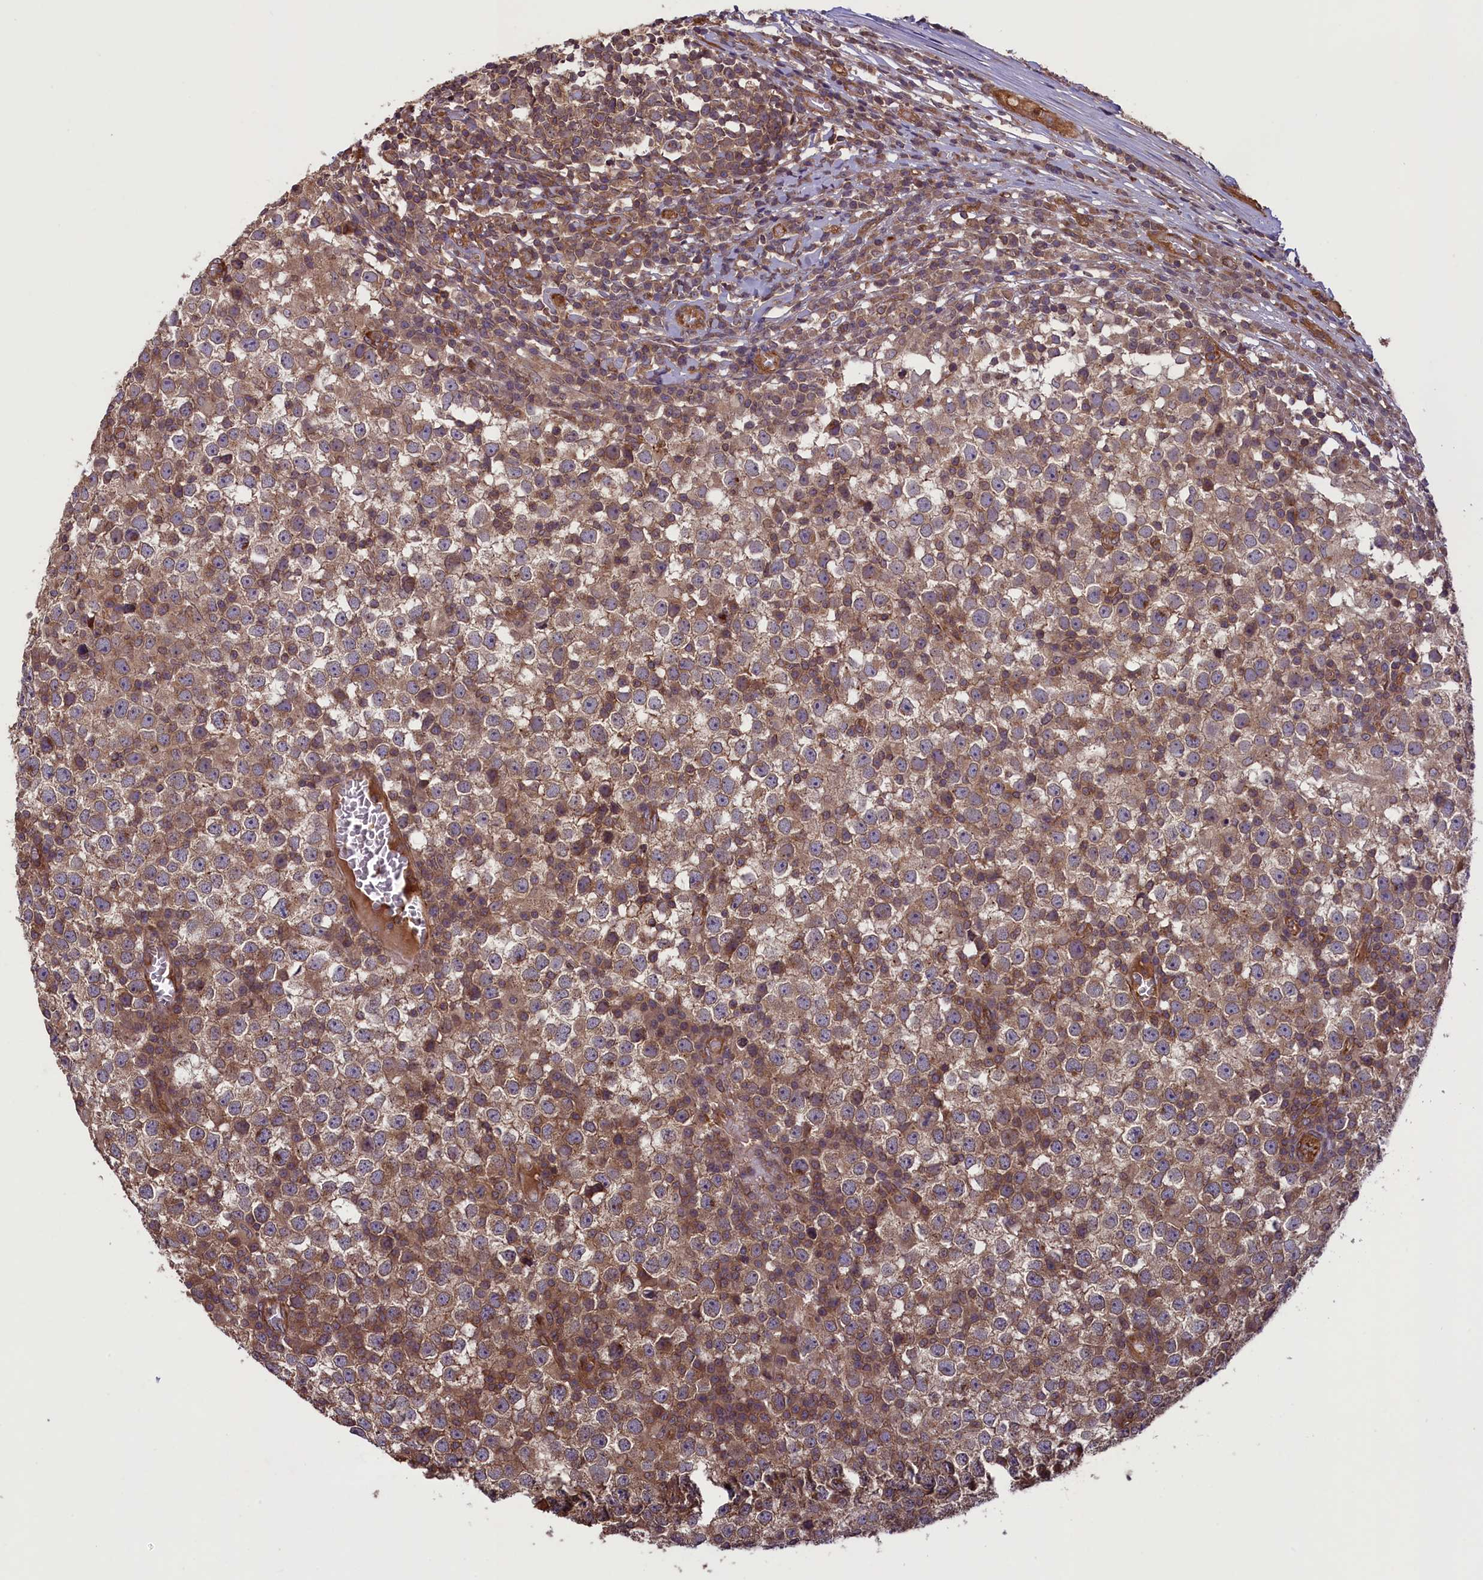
{"staining": {"intensity": "moderate", "quantity": "25%-75%", "location": "cytoplasmic/membranous"}, "tissue": "testis cancer", "cell_type": "Tumor cells", "image_type": "cancer", "snomed": [{"axis": "morphology", "description": "Seminoma, NOS"}, {"axis": "topography", "description": "Testis"}], "caption": "This photomicrograph displays immunohistochemistry (IHC) staining of human testis cancer (seminoma), with medium moderate cytoplasmic/membranous staining in approximately 25%-75% of tumor cells.", "gene": "CCDC125", "patient": {"sex": "male", "age": 65}}